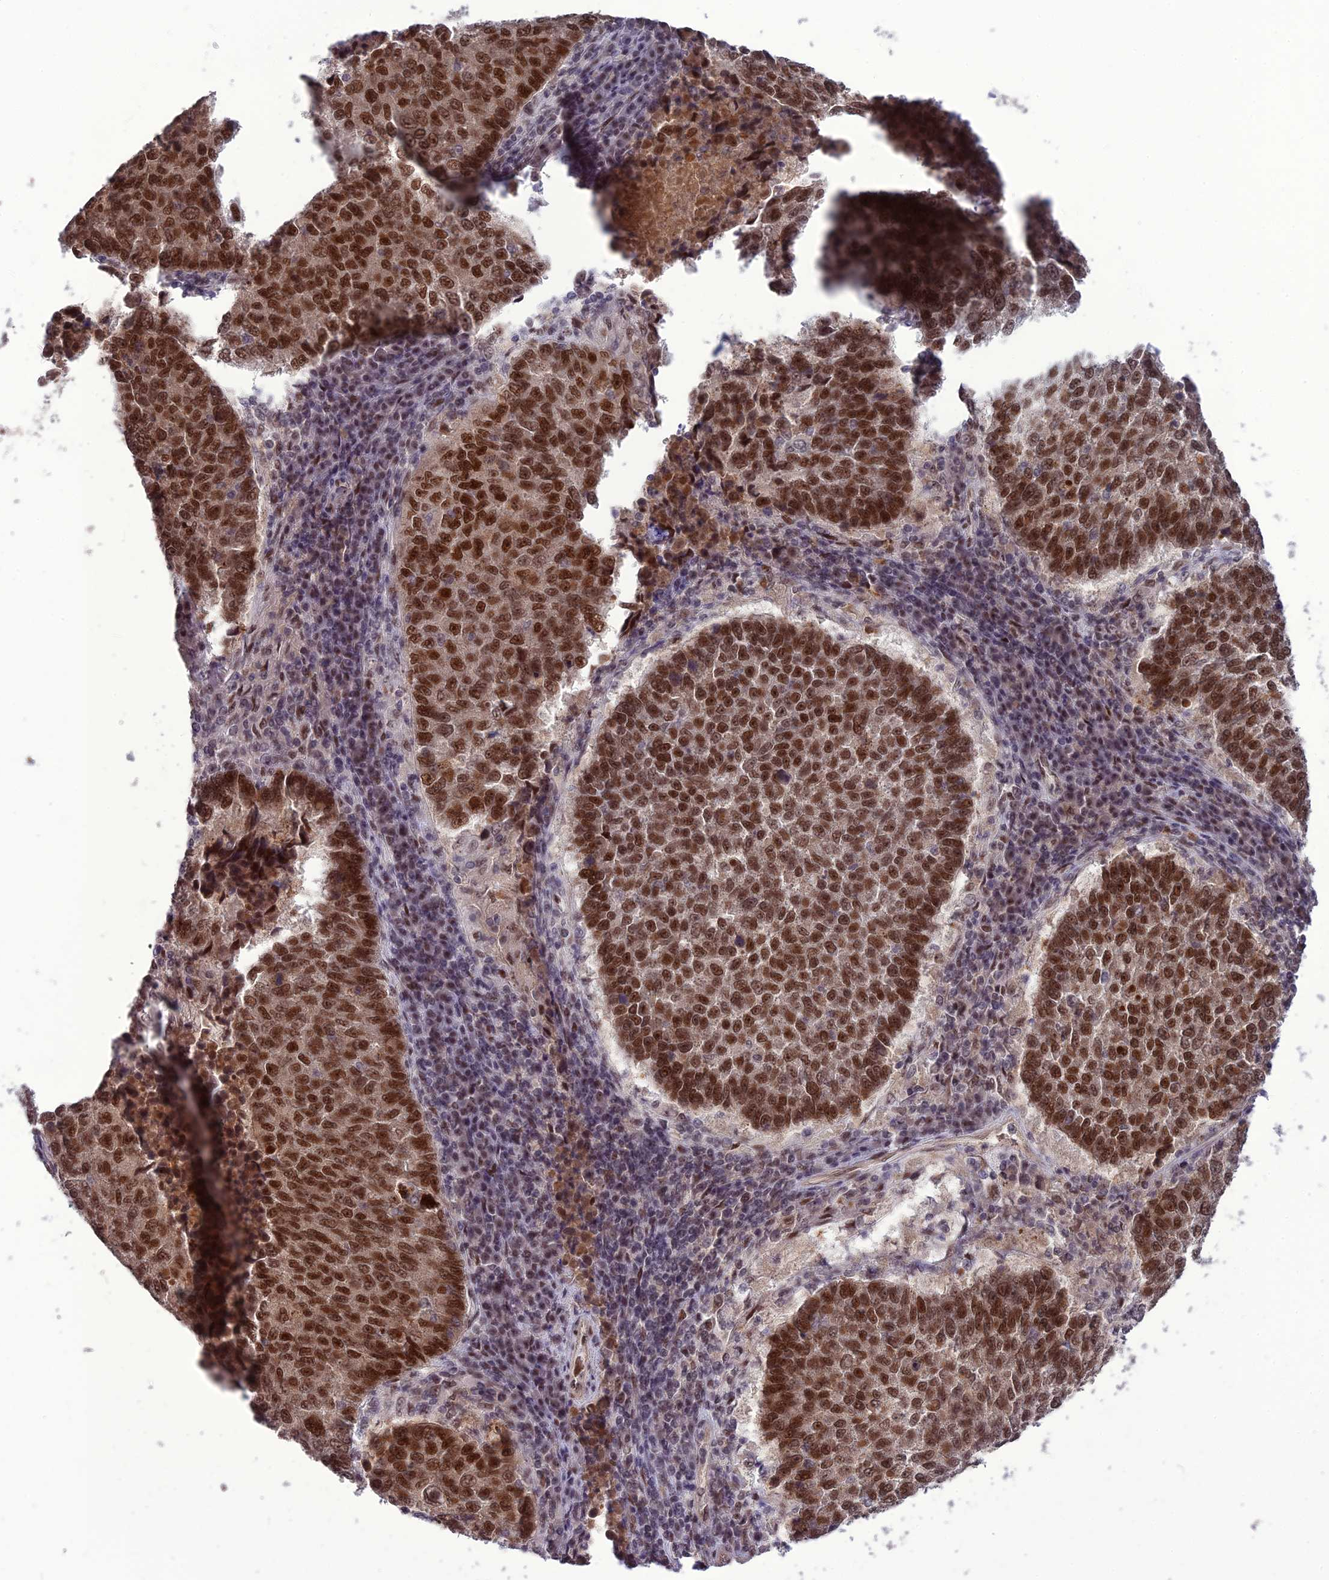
{"staining": {"intensity": "strong", "quantity": ">75%", "location": "nuclear"}, "tissue": "lung cancer", "cell_type": "Tumor cells", "image_type": "cancer", "snomed": [{"axis": "morphology", "description": "Squamous cell carcinoma, NOS"}, {"axis": "topography", "description": "Lung"}], "caption": "Tumor cells show strong nuclear staining in approximately >75% of cells in lung cancer (squamous cell carcinoma).", "gene": "DIS3", "patient": {"sex": "male", "age": 73}}